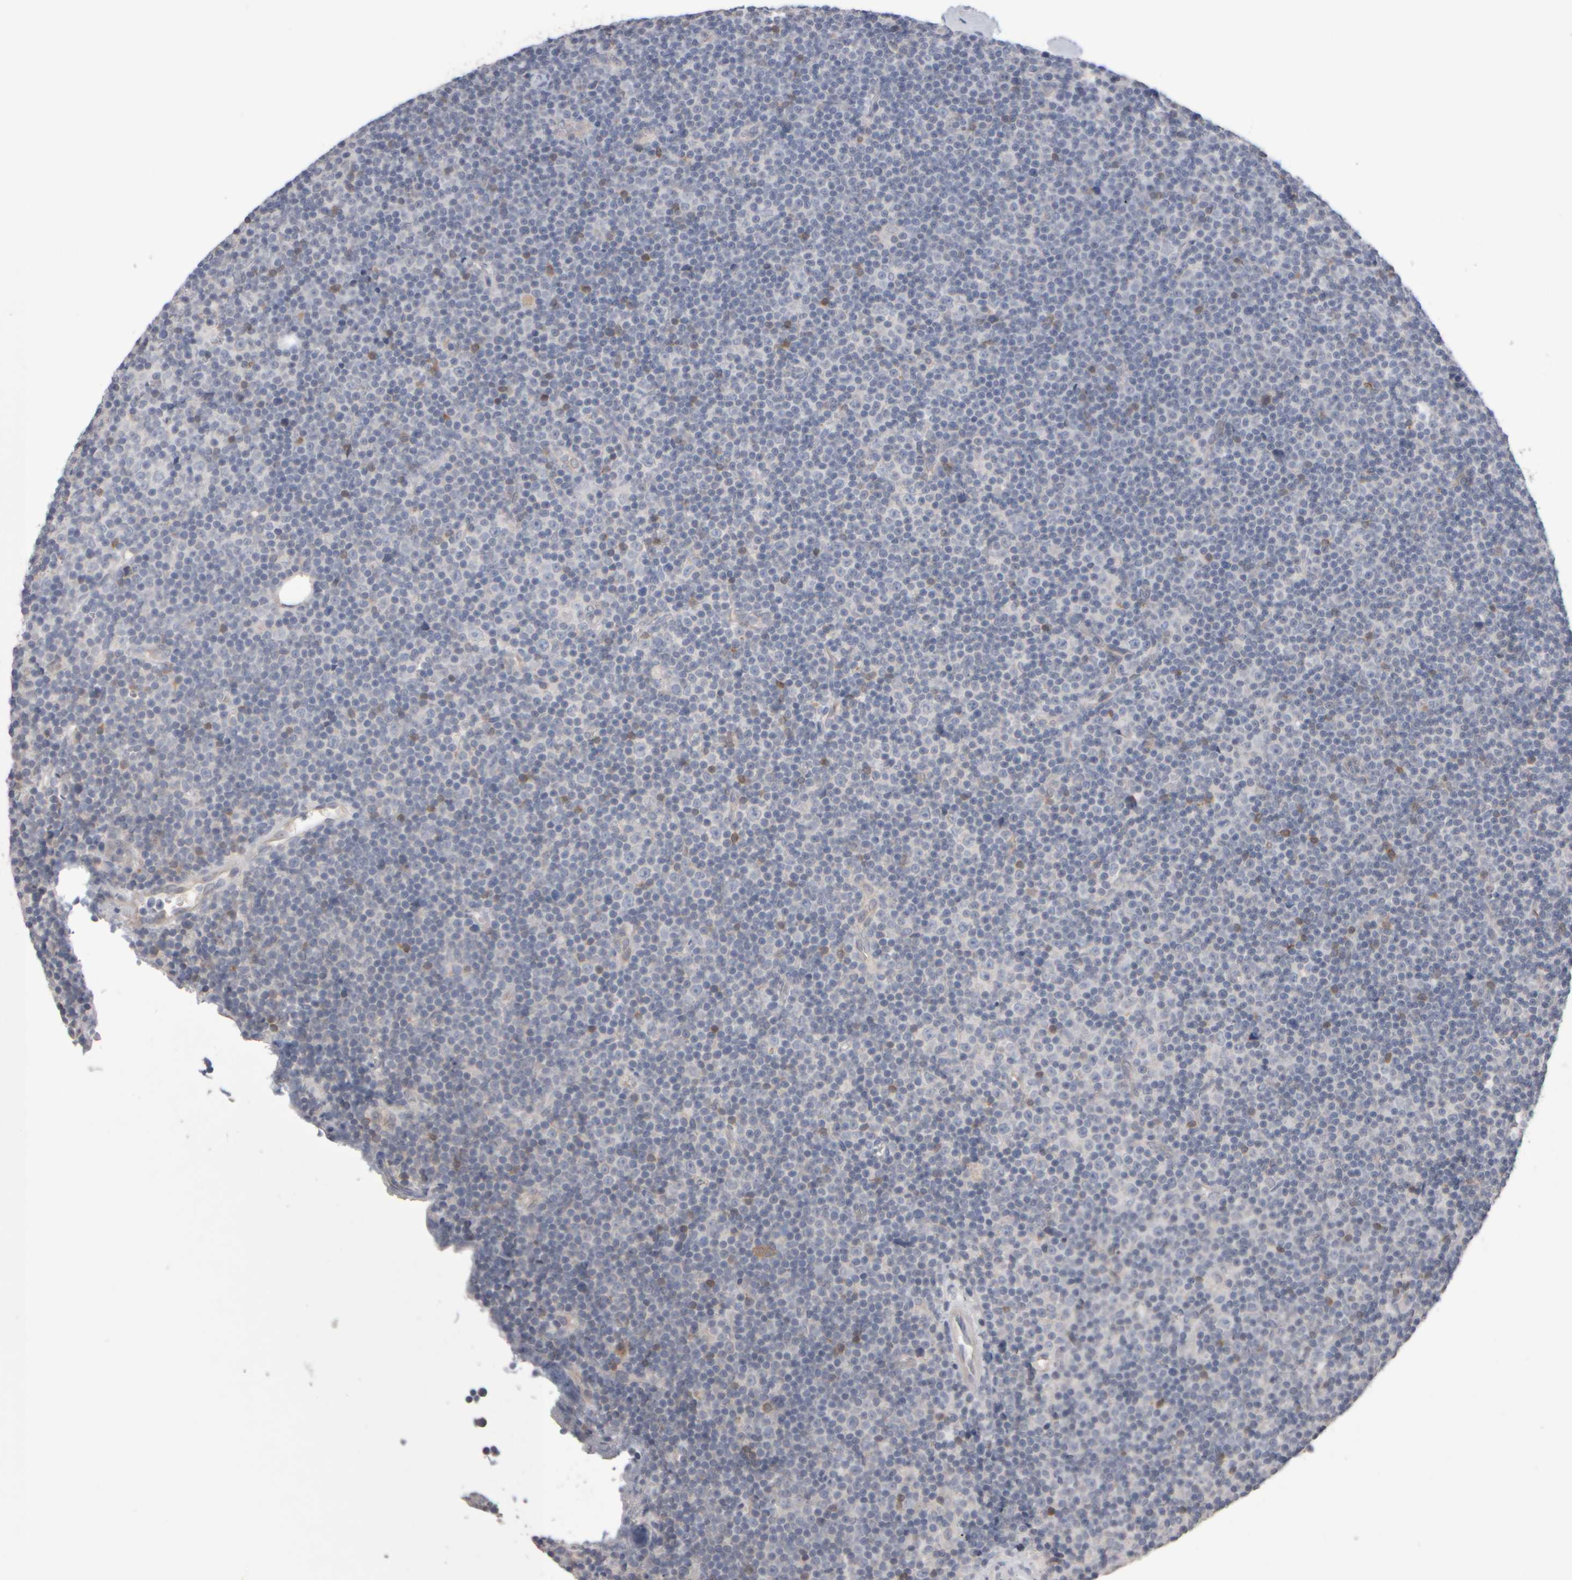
{"staining": {"intensity": "negative", "quantity": "none", "location": "none"}, "tissue": "lymphoma", "cell_type": "Tumor cells", "image_type": "cancer", "snomed": [{"axis": "morphology", "description": "Malignant lymphoma, non-Hodgkin's type, Low grade"}, {"axis": "topography", "description": "Lymph node"}], "caption": "DAB immunohistochemical staining of human low-grade malignant lymphoma, non-Hodgkin's type shows no significant expression in tumor cells.", "gene": "EPHX2", "patient": {"sex": "female", "age": 67}}